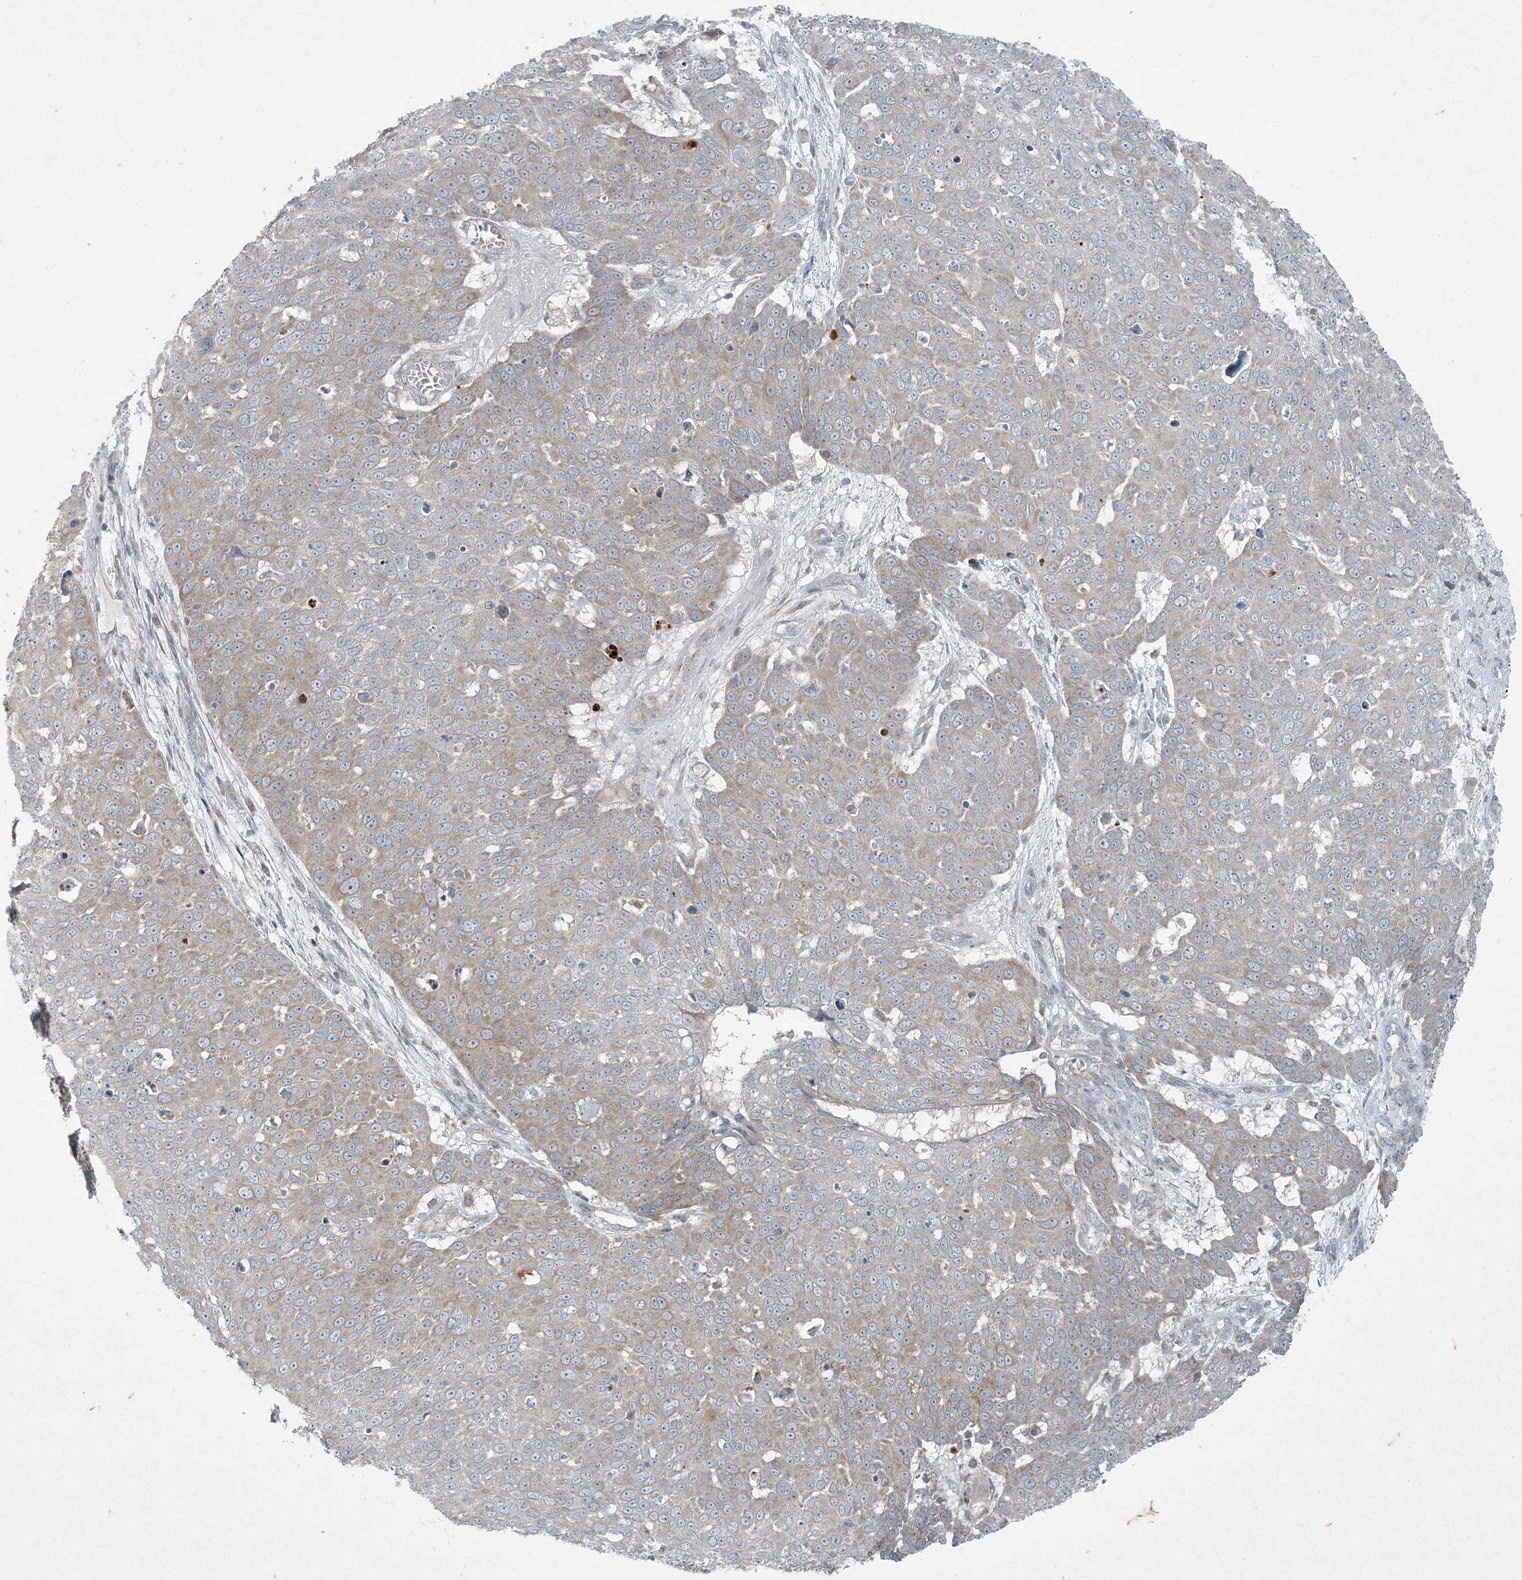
{"staining": {"intensity": "weak", "quantity": "<25%", "location": "cytoplasmic/membranous"}, "tissue": "skin cancer", "cell_type": "Tumor cells", "image_type": "cancer", "snomed": [{"axis": "morphology", "description": "Squamous cell carcinoma, NOS"}, {"axis": "topography", "description": "Skin"}], "caption": "Skin cancer was stained to show a protein in brown. There is no significant staining in tumor cells. (Brightfield microscopy of DAB immunohistochemistry at high magnification).", "gene": "PC", "patient": {"sex": "male", "age": 71}}